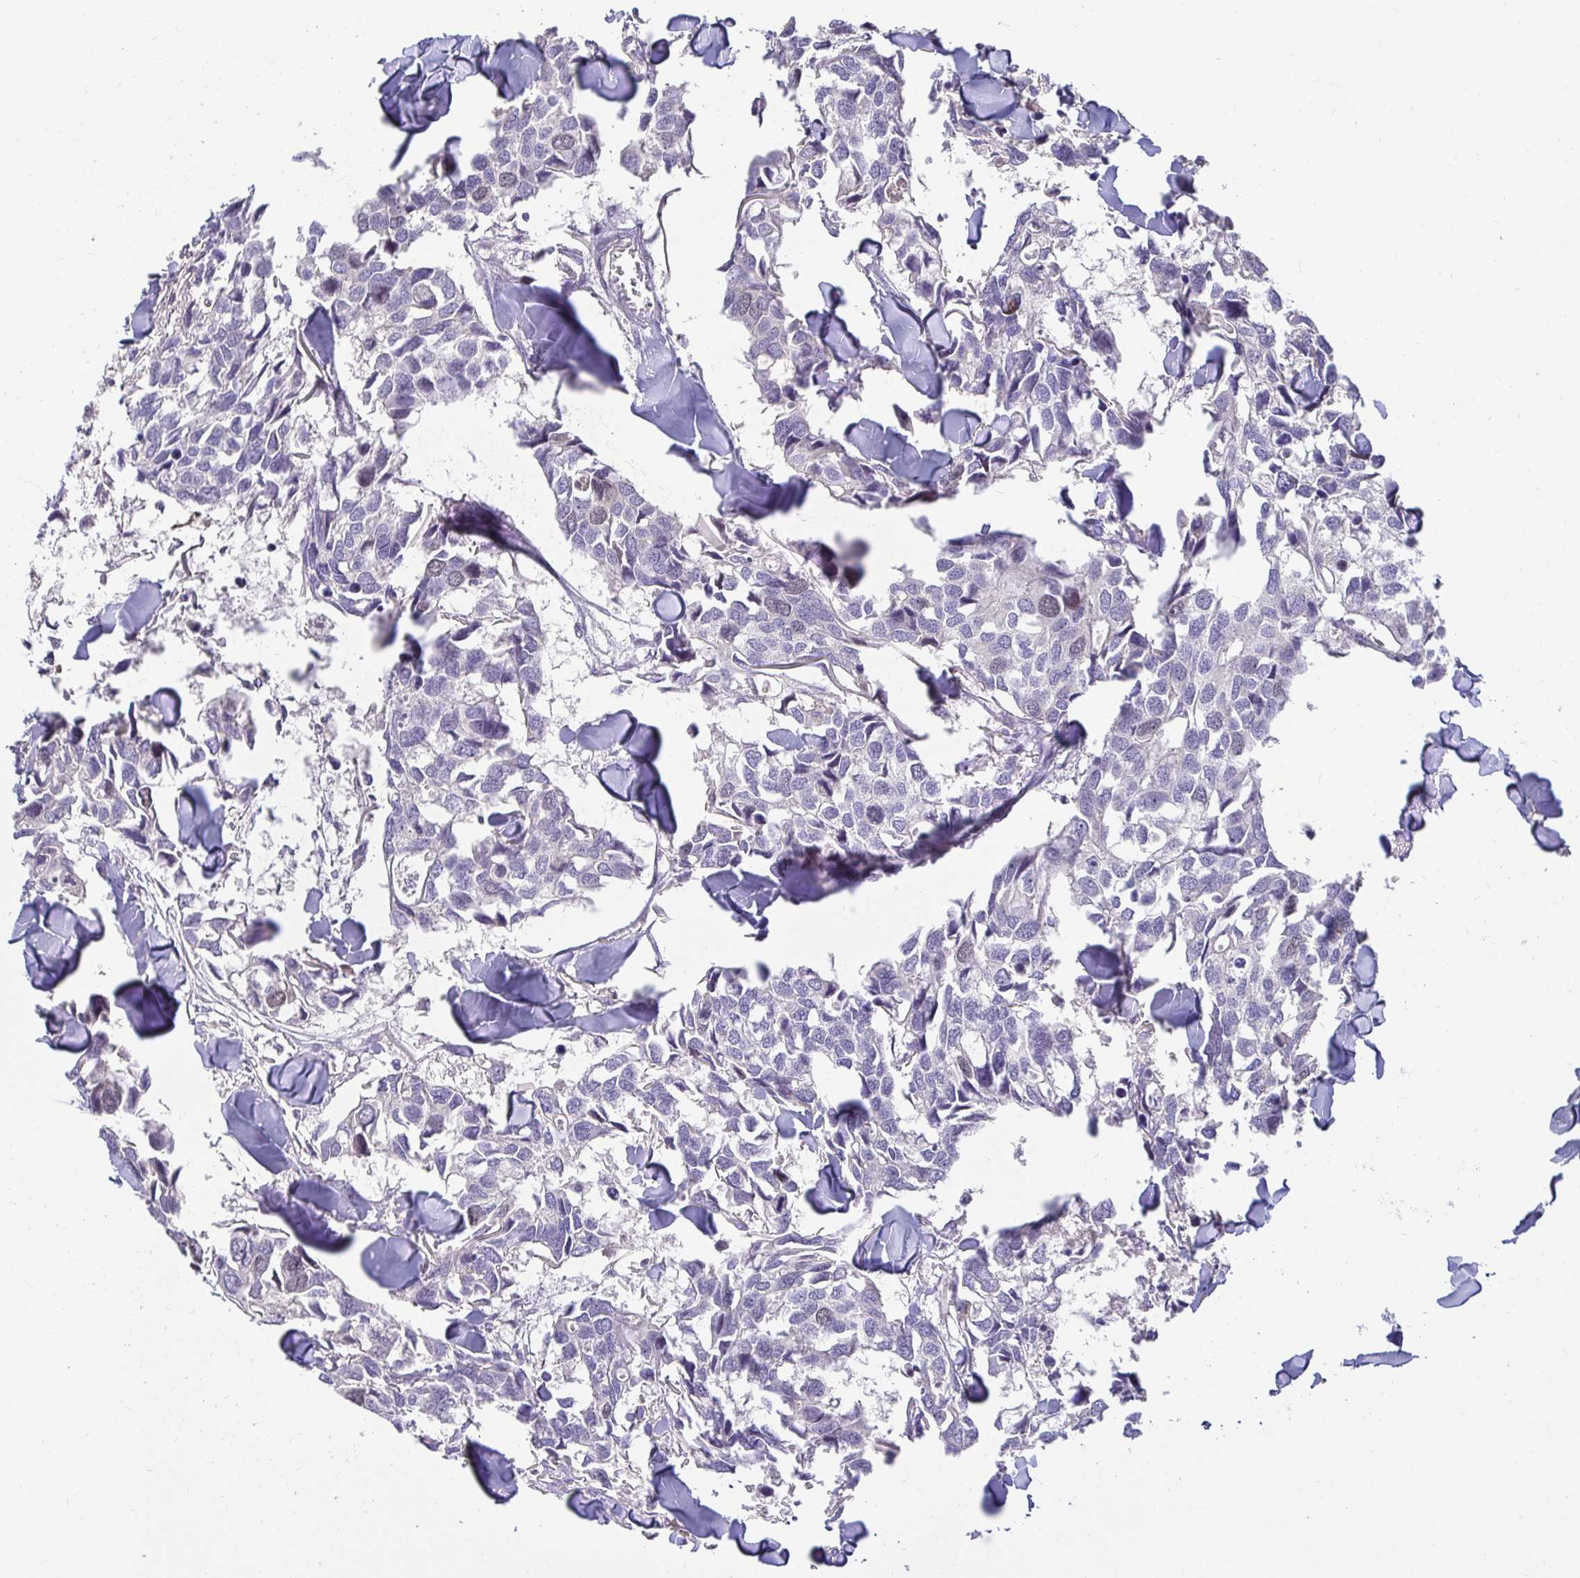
{"staining": {"intensity": "negative", "quantity": "none", "location": "none"}, "tissue": "breast cancer", "cell_type": "Tumor cells", "image_type": "cancer", "snomed": [{"axis": "morphology", "description": "Duct carcinoma"}, {"axis": "topography", "description": "Breast"}], "caption": "A histopathology image of breast cancer (intraductal carcinoma) stained for a protein shows no brown staining in tumor cells.", "gene": "ANLN", "patient": {"sex": "female", "age": 83}}